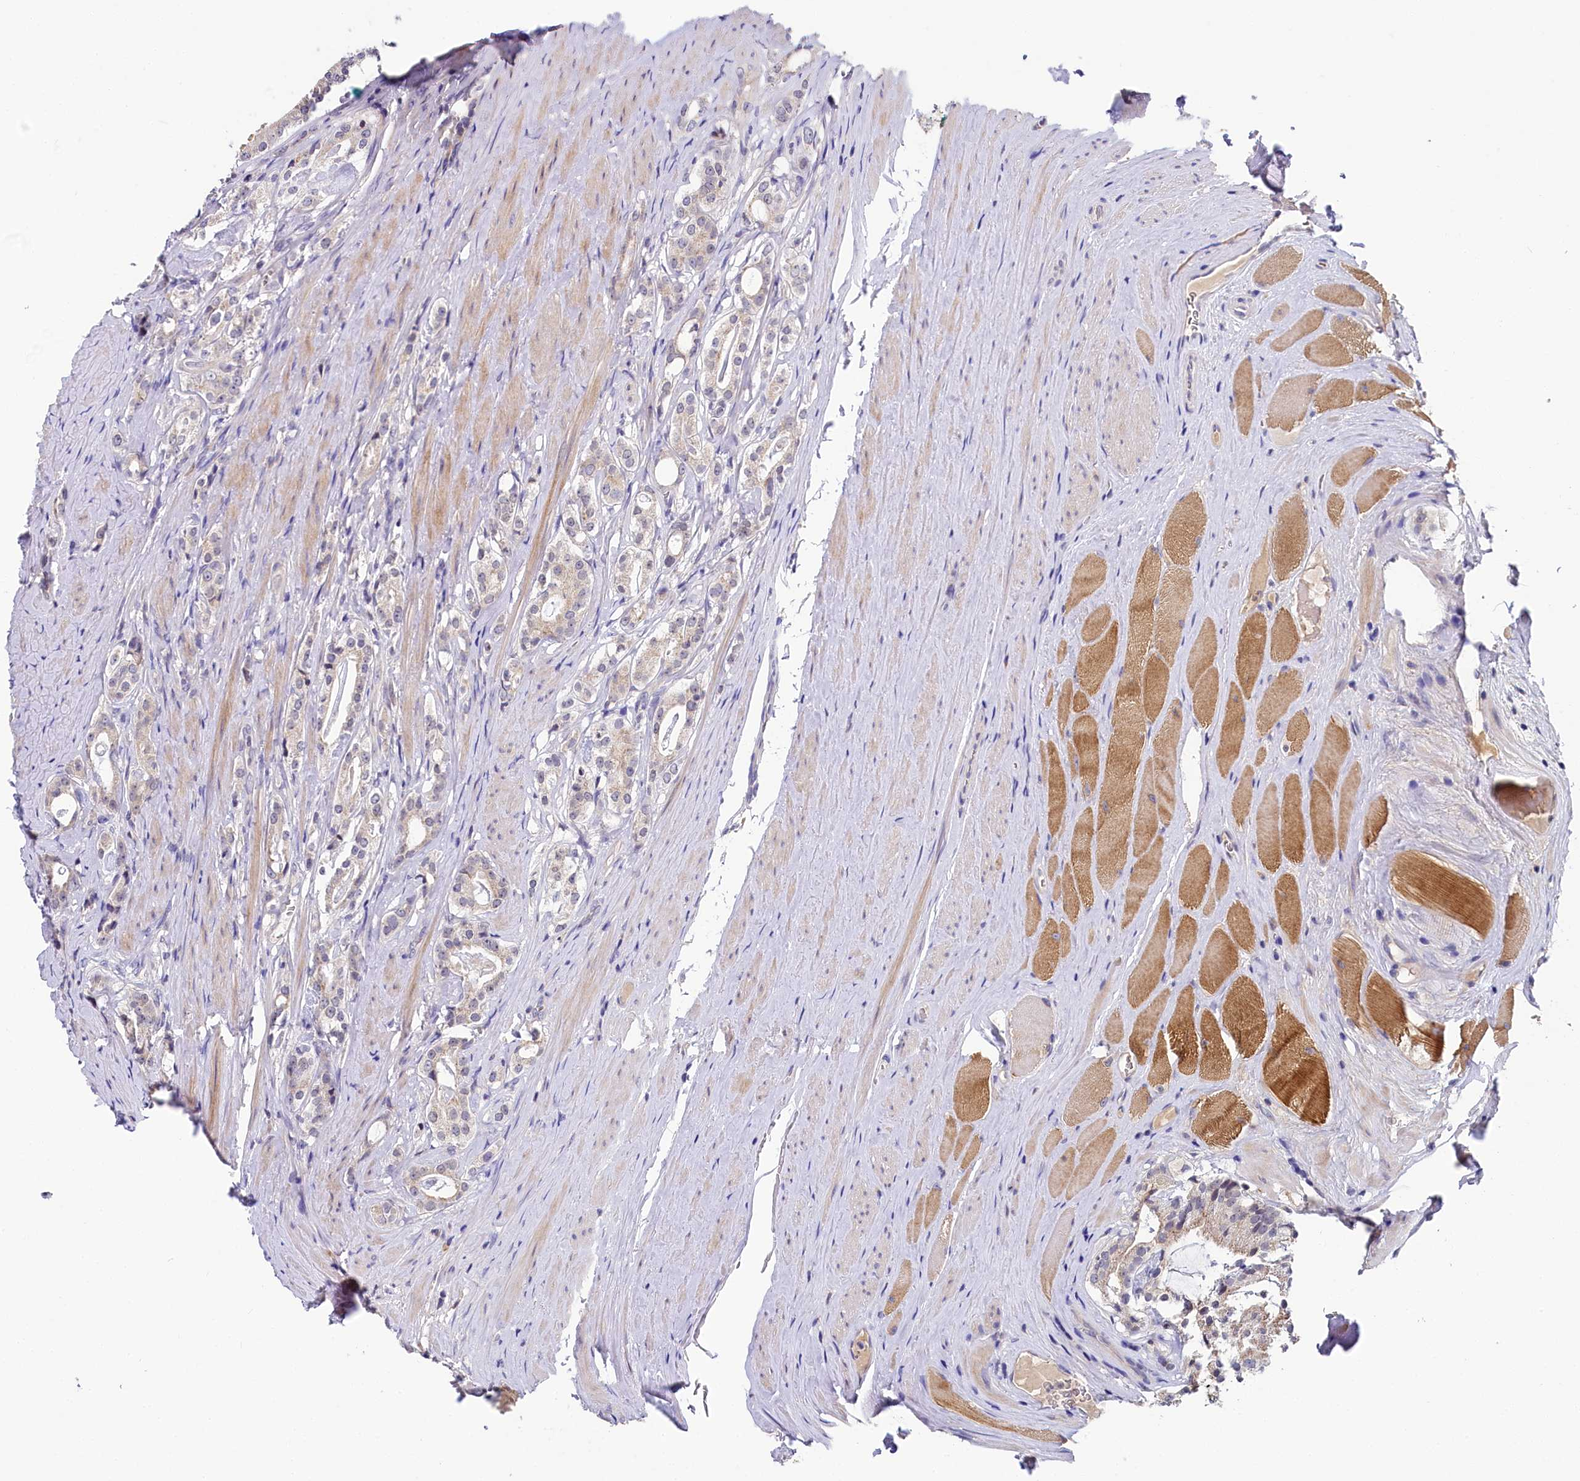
{"staining": {"intensity": "negative", "quantity": "none", "location": "none"}, "tissue": "prostate cancer", "cell_type": "Tumor cells", "image_type": "cancer", "snomed": [{"axis": "morphology", "description": "Adenocarcinoma, High grade"}, {"axis": "topography", "description": "Prostate"}], "caption": "High power microscopy image of an IHC image of adenocarcinoma (high-grade) (prostate), revealing no significant expression in tumor cells. The staining was performed using DAB (3,3'-diaminobenzidine) to visualize the protein expression in brown, while the nuclei were stained in blue with hematoxylin (Magnification: 20x).", "gene": "SPINK9", "patient": {"sex": "male", "age": 63}}